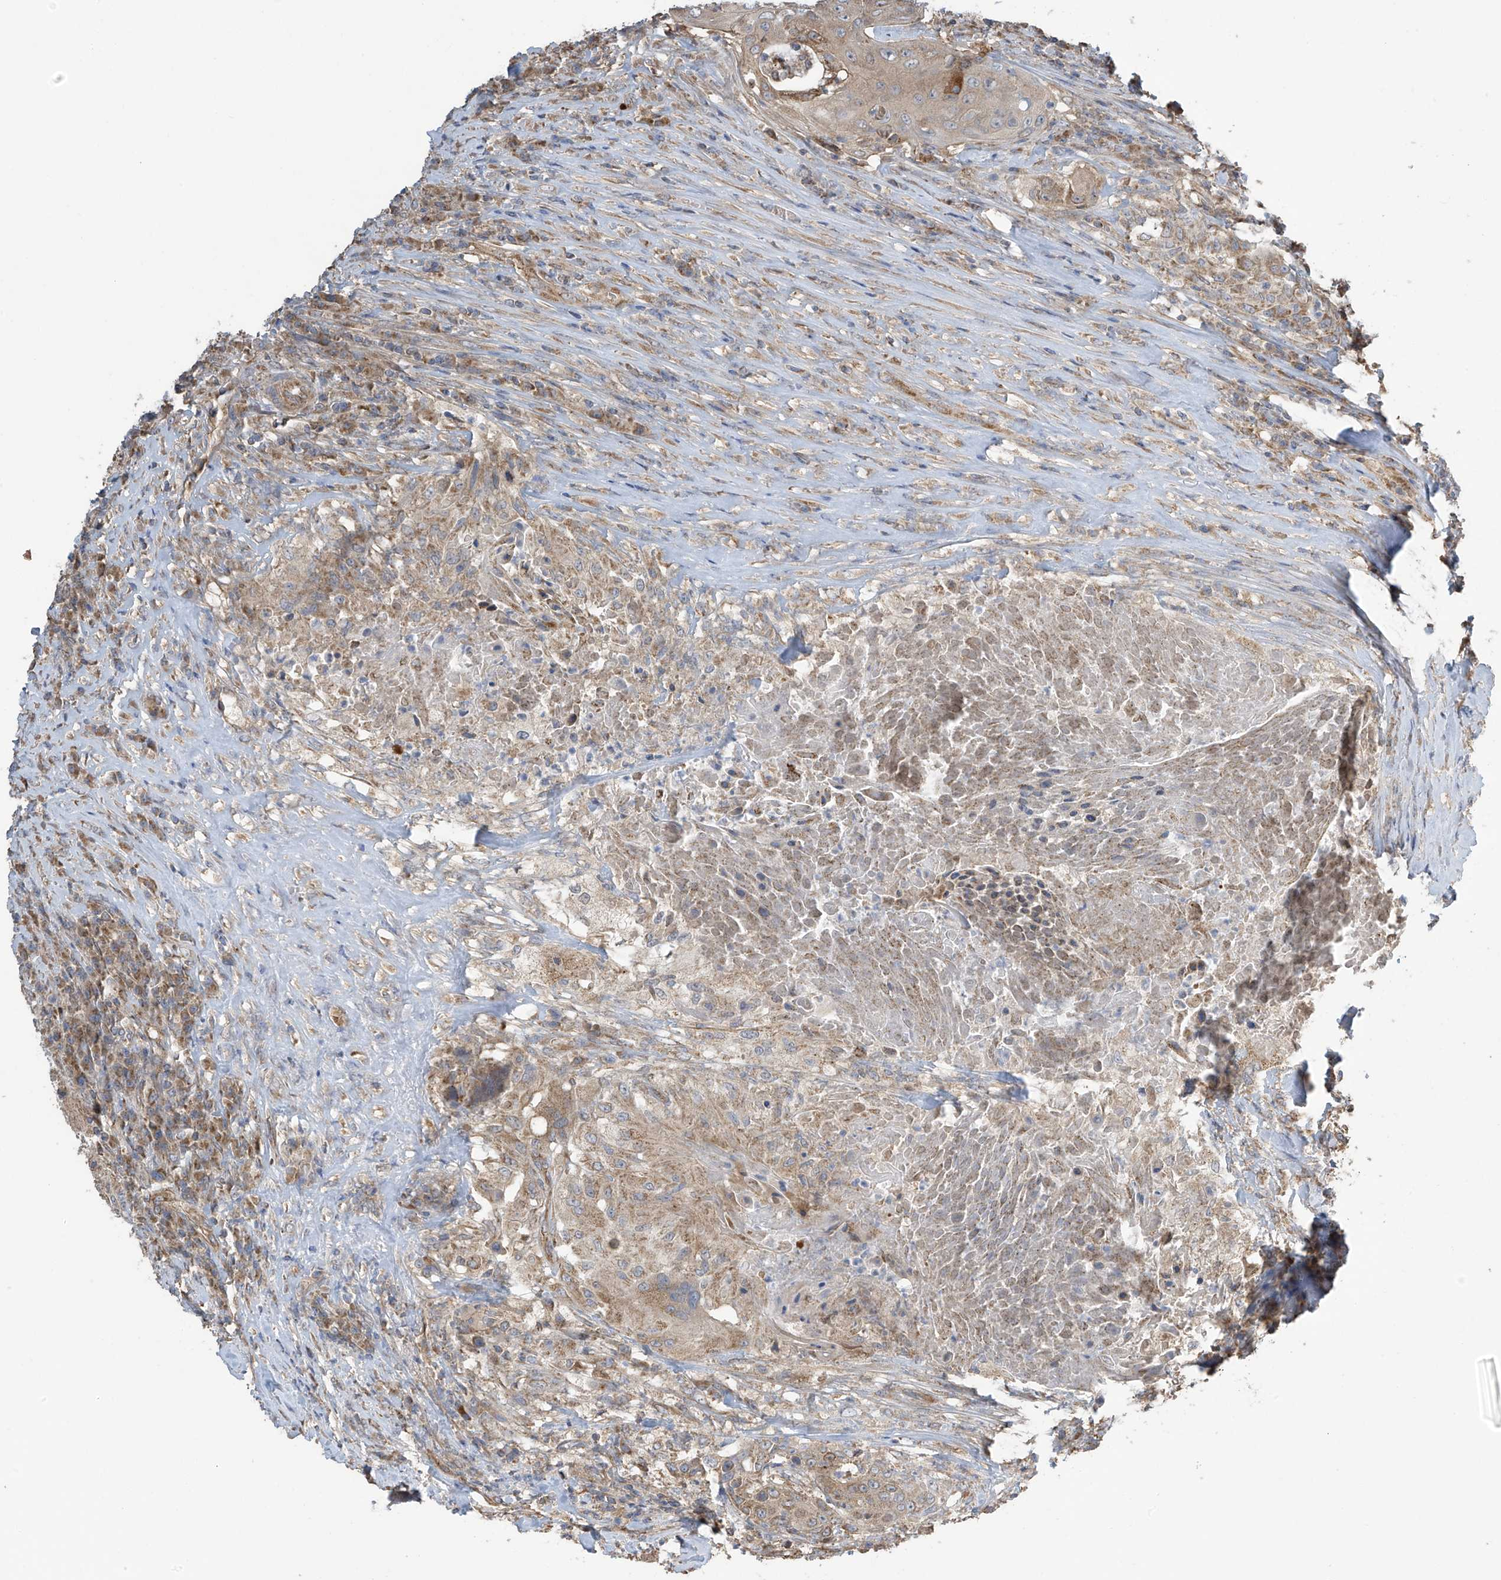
{"staining": {"intensity": "moderate", "quantity": ">75%", "location": "cytoplasmic/membranous"}, "tissue": "urothelial cancer", "cell_type": "Tumor cells", "image_type": "cancer", "snomed": [{"axis": "morphology", "description": "Urothelial carcinoma, High grade"}, {"axis": "topography", "description": "Urinary bladder"}], "caption": "Protein analysis of high-grade urothelial carcinoma tissue displays moderate cytoplasmic/membranous staining in approximately >75% of tumor cells. (DAB = brown stain, brightfield microscopy at high magnification).", "gene": "PNPT1", "patient": {"sex": "female", "age": 63}}